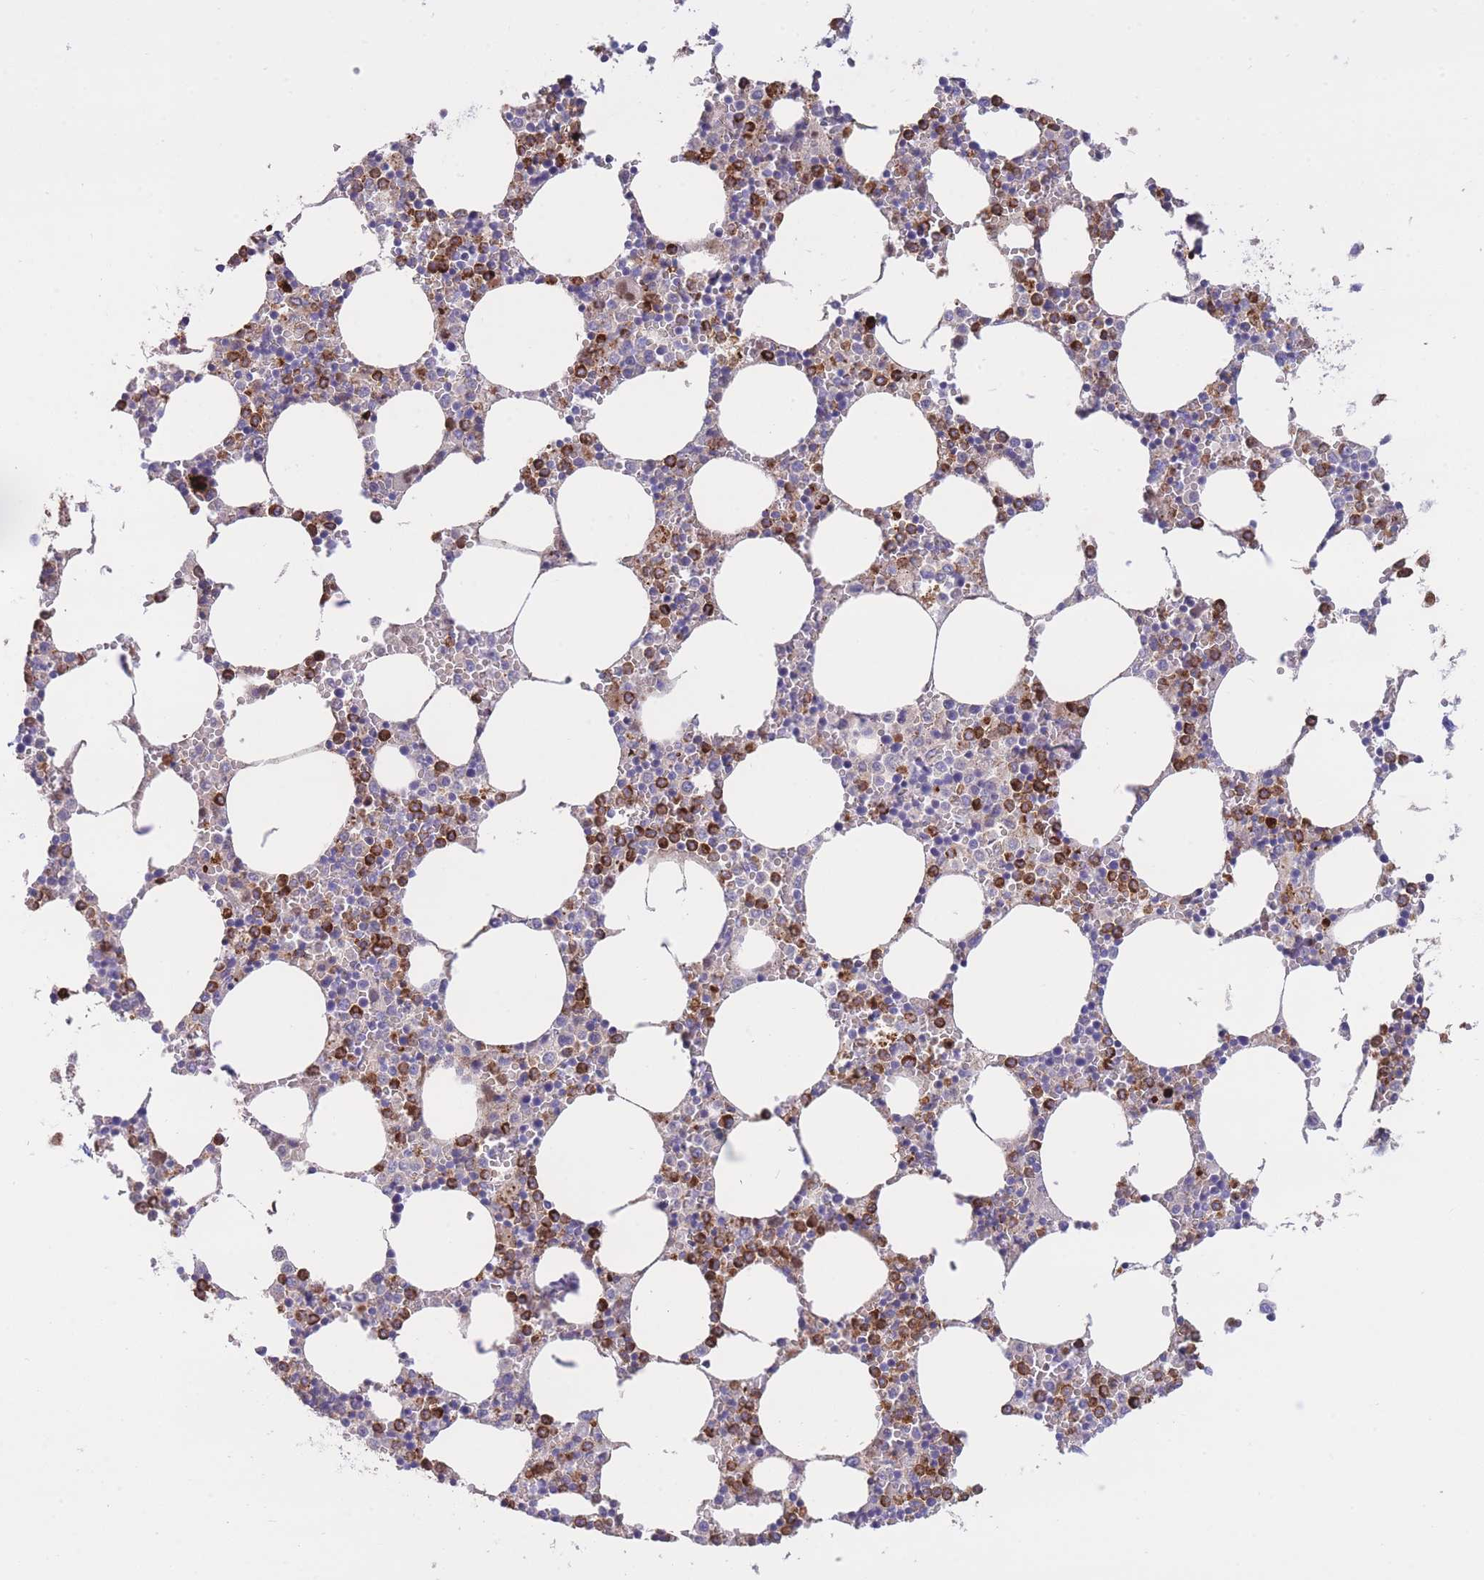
{"staining": {"intensity": "strong", "quantity": "25%-75%", "location": "cytoplasmic/membranous"}, "tissue": "bone marrow", "cell_type": "Hematopoietic cells", "image_type": "normal", "snomed": [{"axis": "morphology", "description": "Normal tissue, NOS"}, {"axis": "topography", "description": "Bone marrow"}], "caption": "Brown immunohistochemical staining in benign human bone marrow displays strong cytoplasmic/membranous staining in approximately 25%-75% of hematopoietic cells. The staining is performed using DAB (3,3'-diaminobenzidine) brown chromogen to label protein expression. The nuclei are counter-stained blue using hematoxylin.", "gene": "CENPM", "patient": {"sex": "female", "age": 64}}